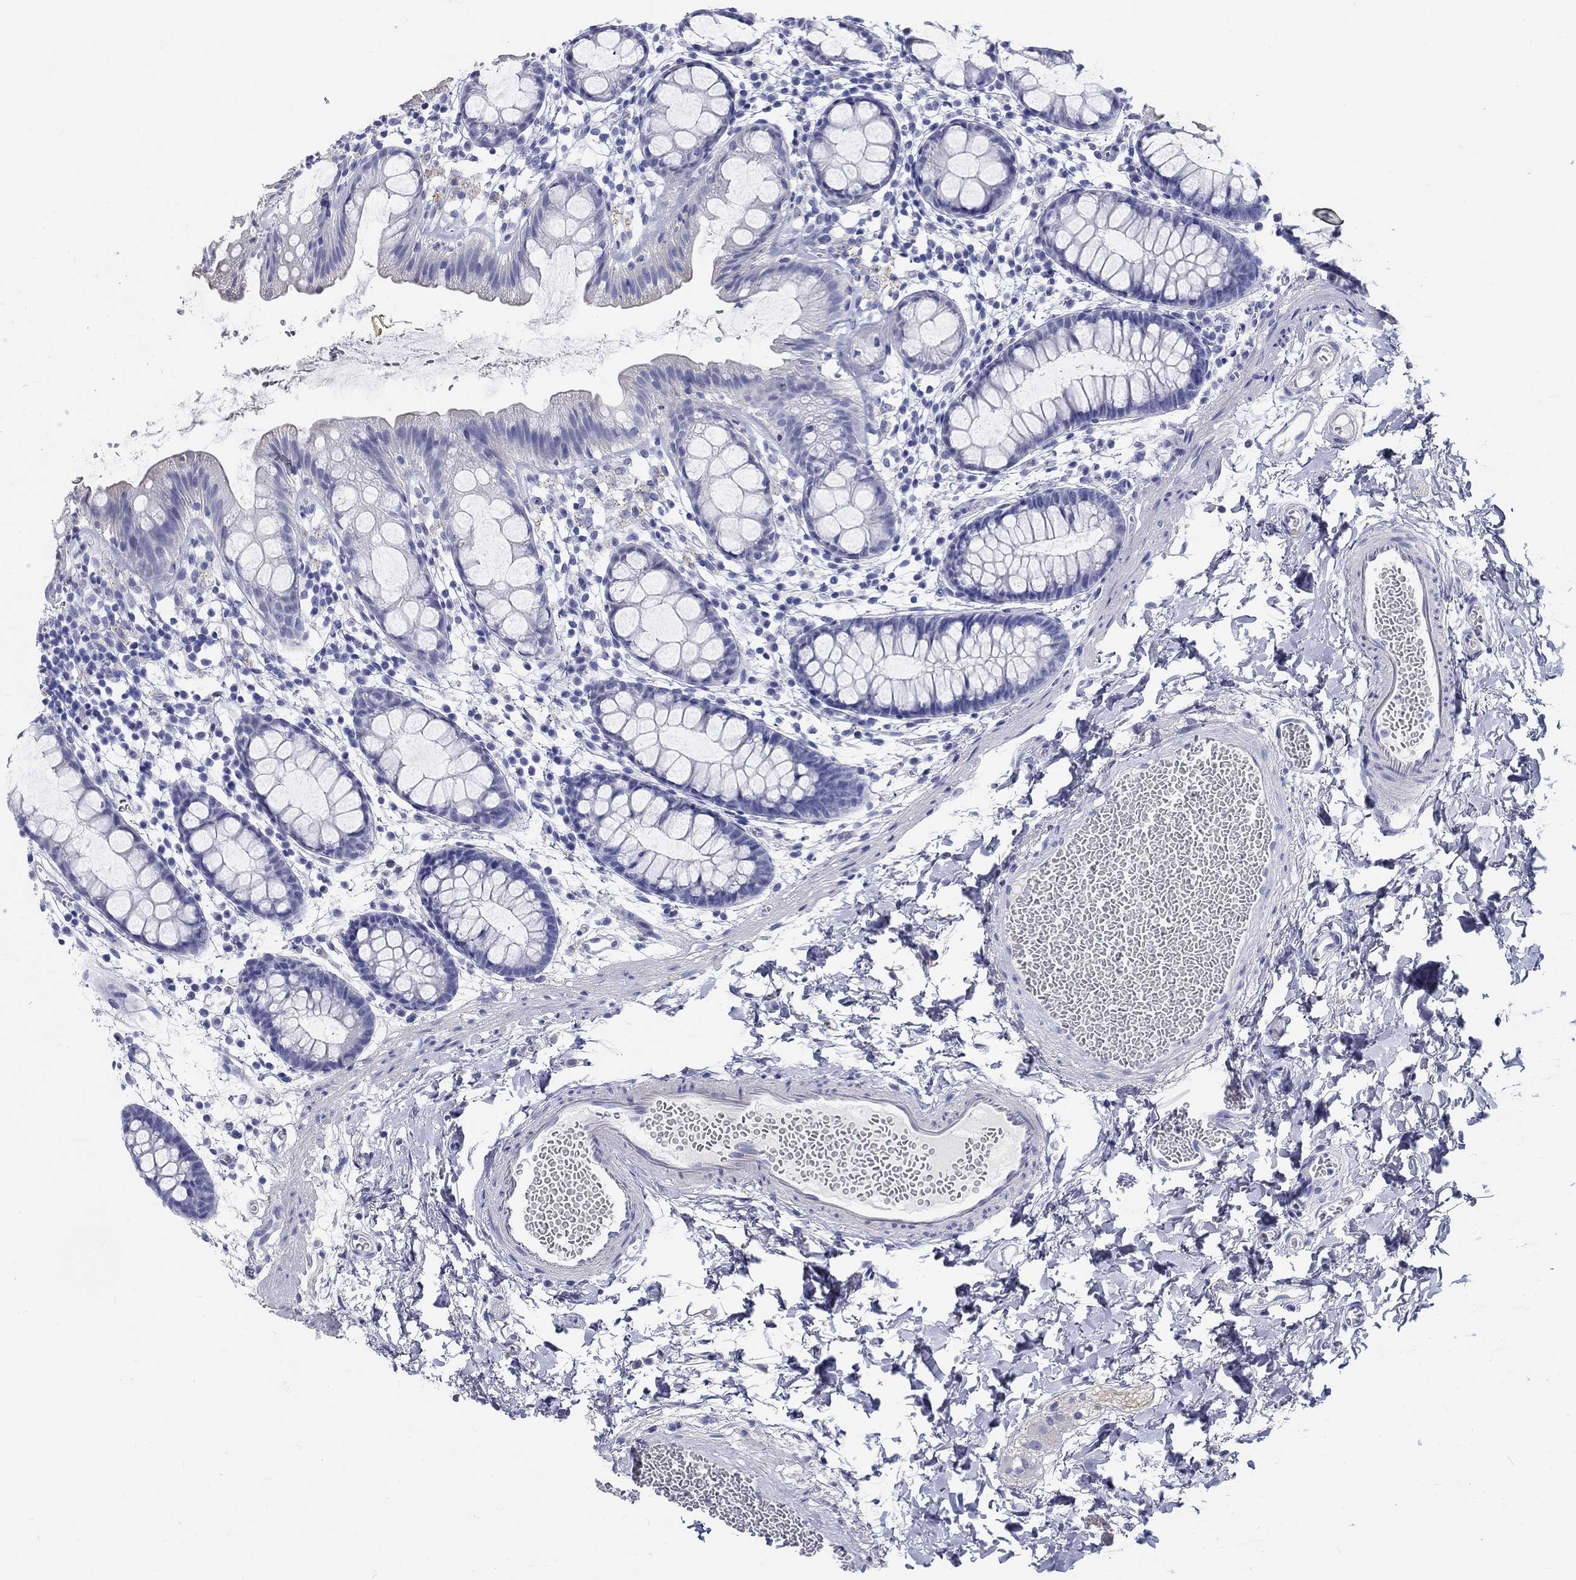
{"staining": {"intensity": "moderate", "quantity": "<25%", "location": "cytoplasmic/membranous"}, "tissue": "rectum", "cell_type": "Glandular cells", "image_type": "normal", "snomed": [{"axis": "morphology", "description": "Normal tissue, NOS"}, {"axis": "topography", "description": "Rectum"}], "caption": "Human rectum stained with a brown dye exhibits moderate cytoplasmic/membranous positive staining in about <25% of glandular cells.", "gene": "CRYGS", "patient": {"sex": "male", "age": 57}}